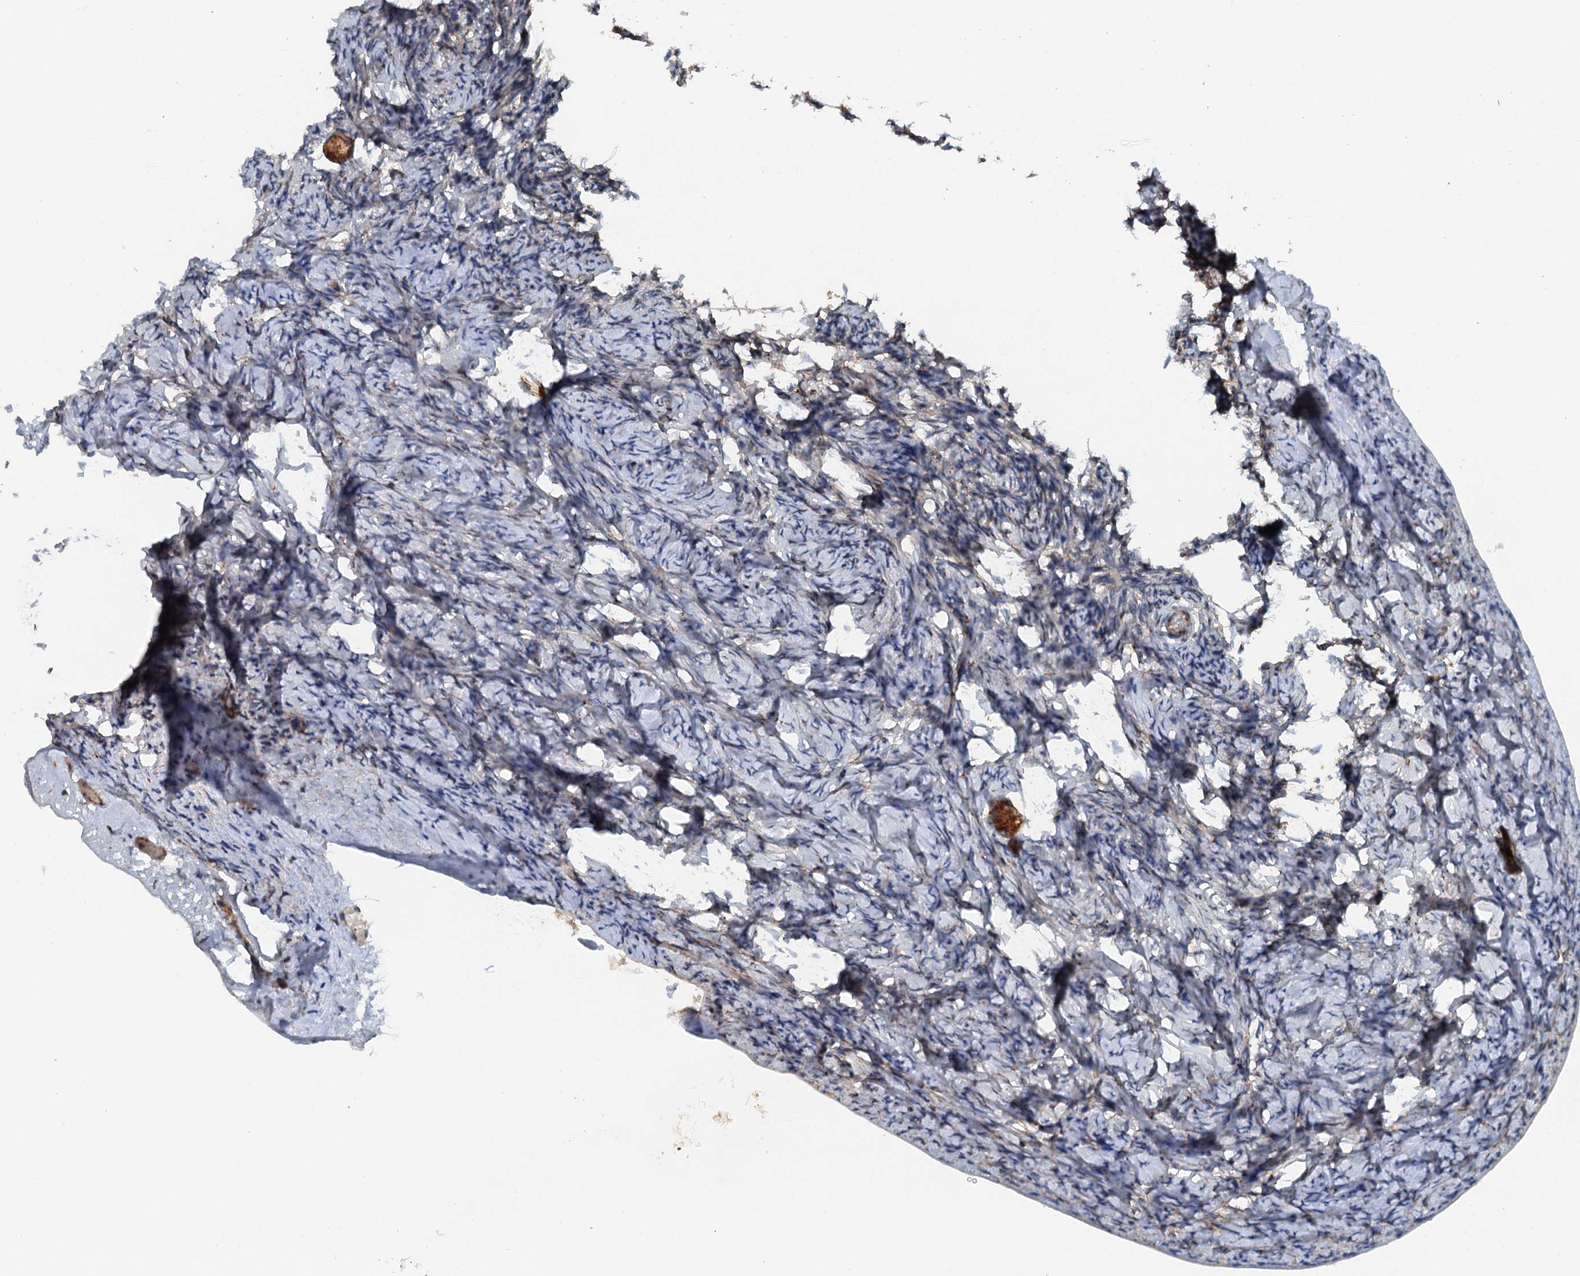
{"staining": {"intensity": "strong", "quantity": ">75%", "location": "cytoplasmic/membranous"}, "tissue": "ovary", "cell_type": "Follicle cells", "image_type": "normal", "snomed": [{"axis": "morphology", "description": "Normal tissue, NOS"}, {"axis": "topography", "description": "Ovary"}], "caption": "Ovary stained with a brown dye shows strong cytoplasmic/membranous positive positivity in about >75% of follicle cells.", "gene": "COG3", "patient": {"sex": "female", "age": 27}}